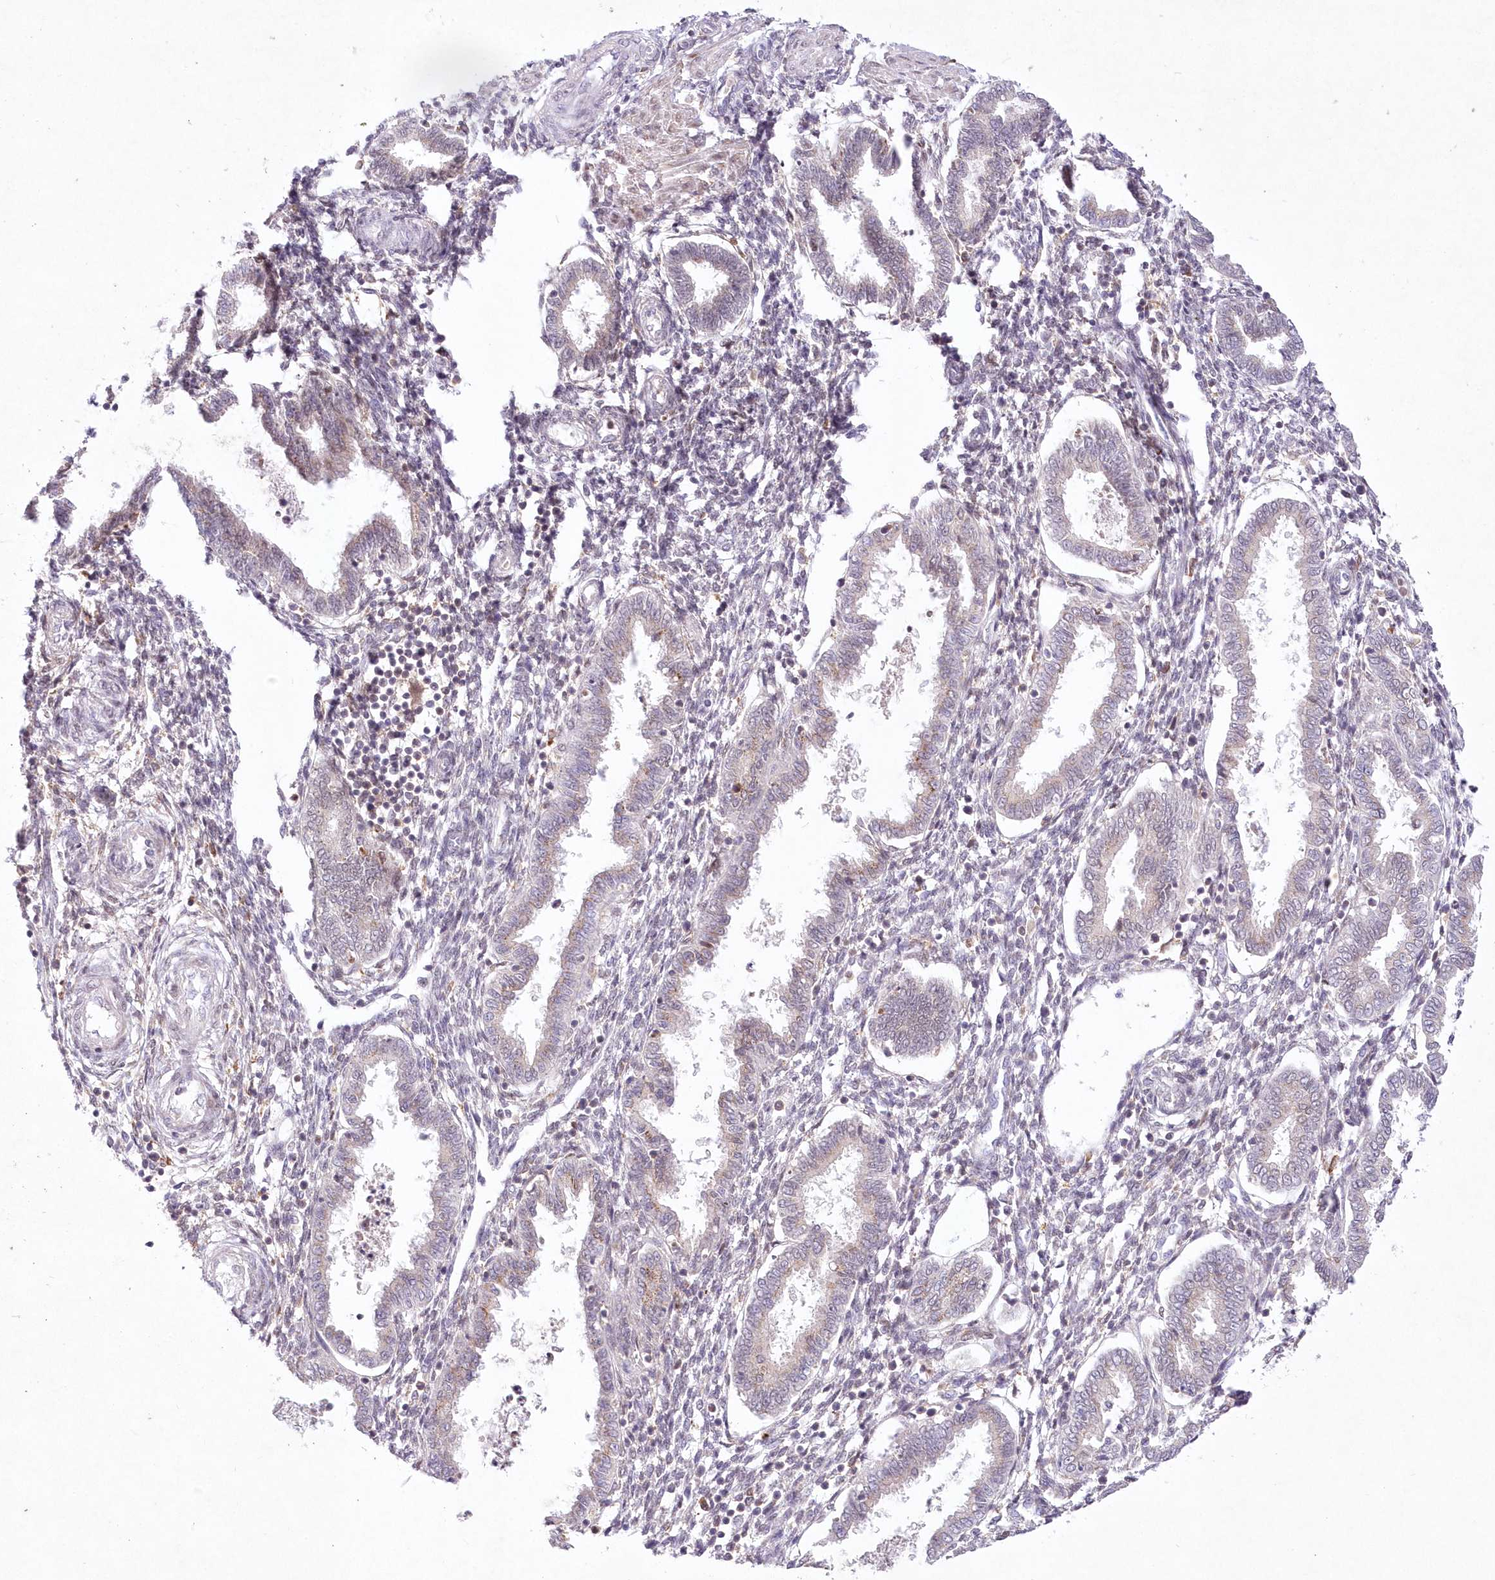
{"staining": {"intensity": "weak", "quantity": "<25%", "location": "nuclear"}, "tissue": "endometrium", "cell_type": "Cells in endometrial stroma", "image_type": "normal", "snomed": [{"axis": "morphology", "description": "Normal tissue, NOS"}, {"axis": "topography", "description": "Endometrium"}], "caption": "Immunohistochemistry image of normal endometrium stained for a protein (brown), which reveals no positivity in cells in endometrial stroma.", "gene": "LDB1", "patient": {"sex": "female", "age": 33}}